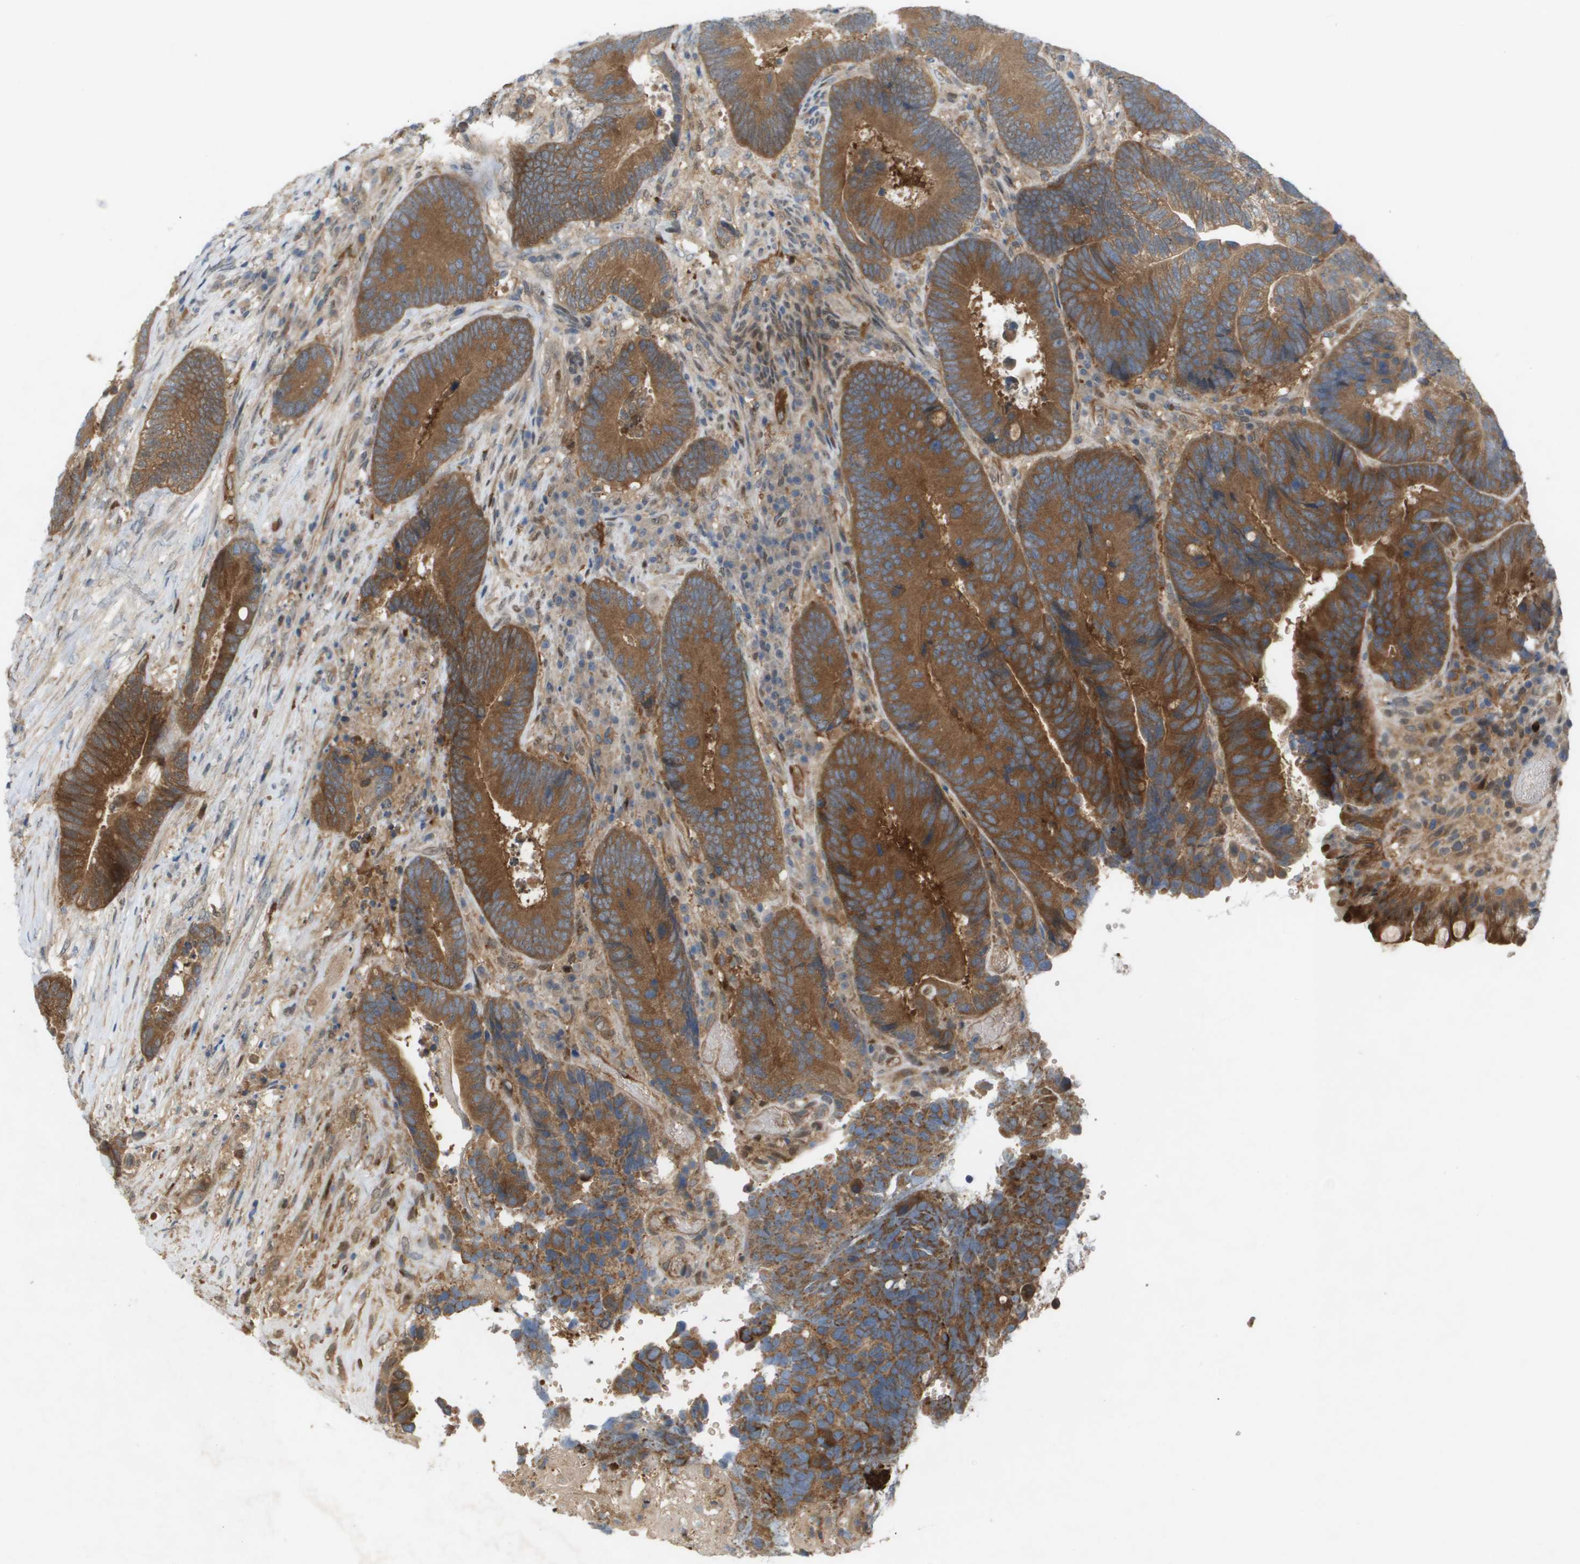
{"staining": {"intensity": "strong", "quantity": ">75%", "location": "cytoplasmic/membranous"}, "tissue": "colorectal cancer", "cell_type": "Tumor cells", "image_type": "cancer", "snomed": [{"axis": "morphology", "description": "Adenocarcinoma, NOS"}, {"axis": "topography", "description": "Rectum"}], "caption": "Protein expression by IHC demonstrates strong cytoplasmic/membranous positivity in about >75% of tumor cells in colorectal adenocarcinoma. (DAB IHC, brown staining for protein, blue staining for nuclei).", "gene": "PALD1", "patient": {"sex": "female", "age": 89}}